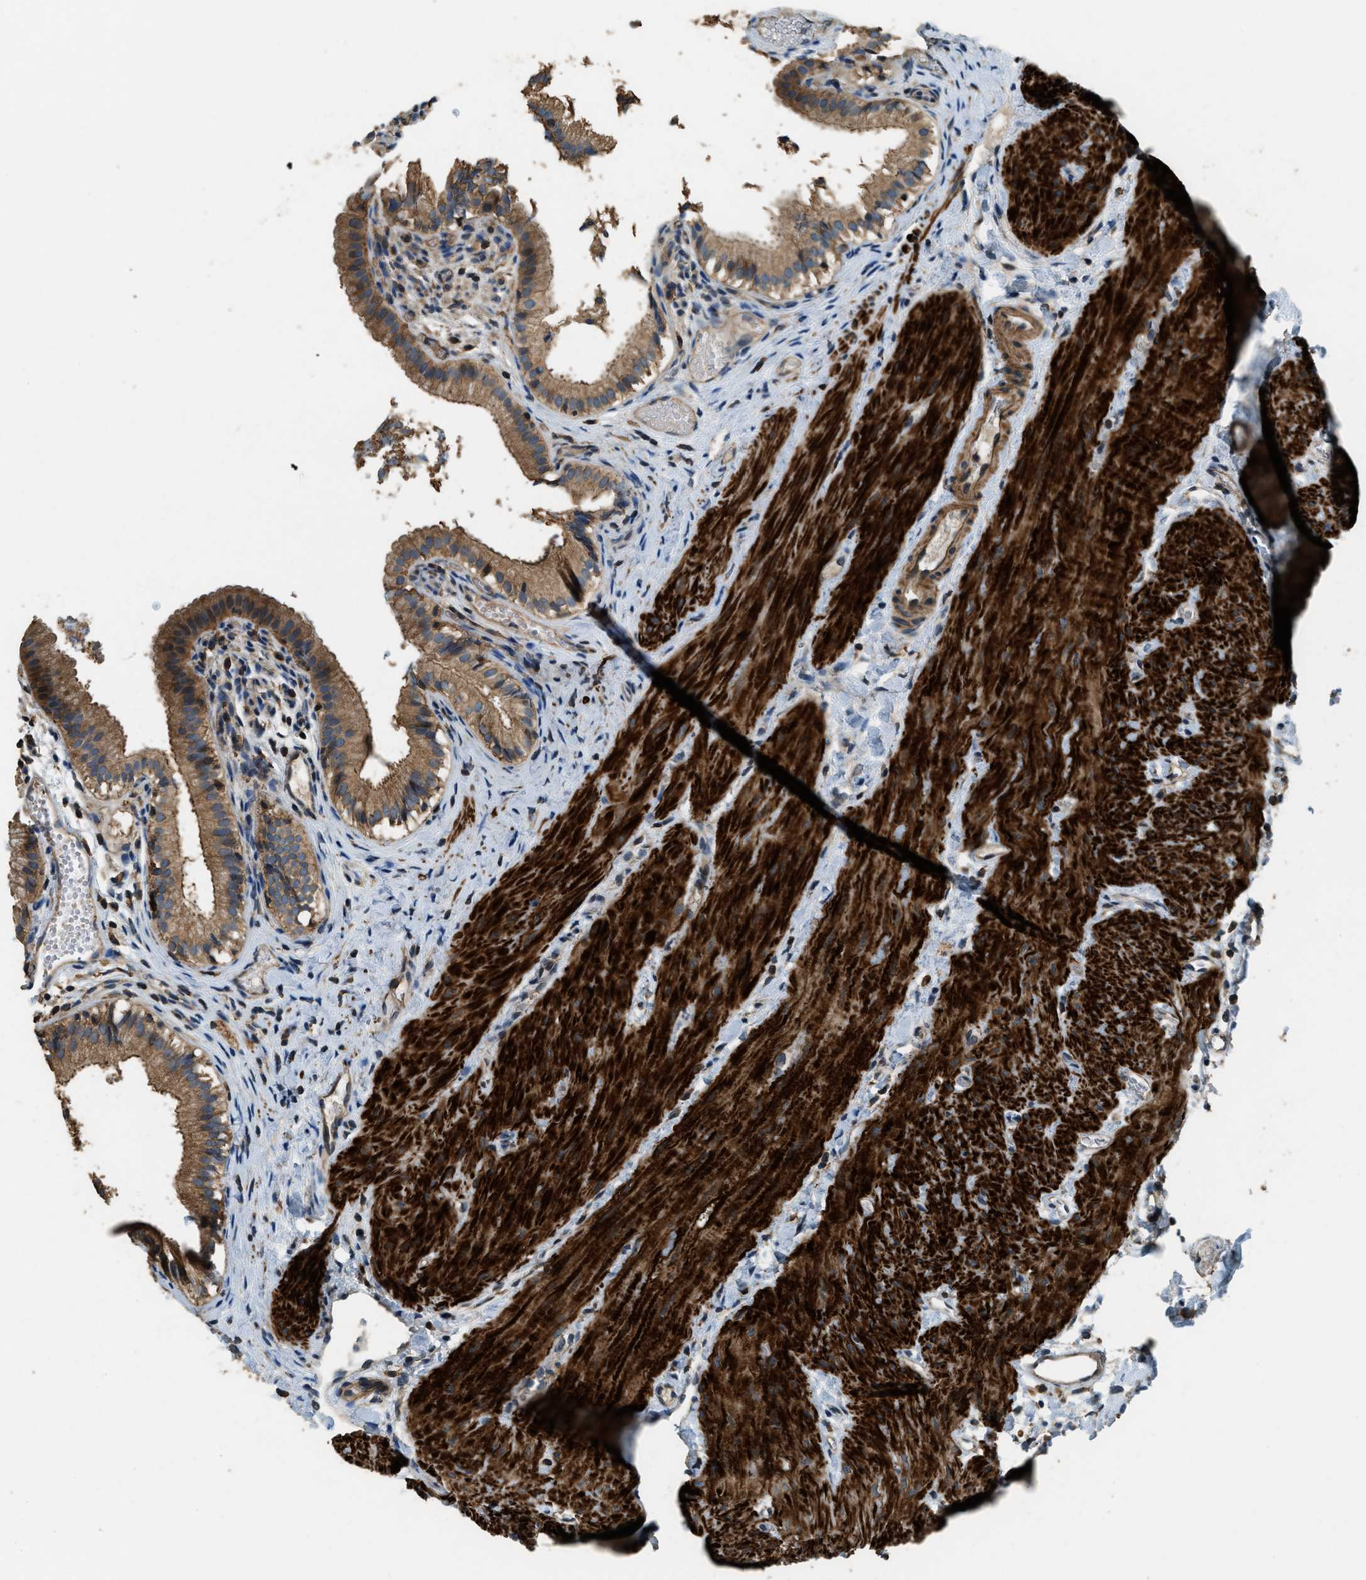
{"staining": {"intensity": "strong", "quantity": ">75%", "location": "cytoplasmic/membranous"}, "tissue": "gallbladder", "cell_type": "Glandular cells", "image_type": "normal", "snomed": [{"axis": "morphology", "description": "Normal tissue, NOS"}, {"axis": "topography", "description": "Gallbladder"}], "caption": "This image reveals unremarkable gallbladder stained with immunohistochemistry (IHC) to label a protein in brown. The cytoplasmic/membranous of glandular cells show strong positivity for the protein. Nuclei are counter-stained blue.", "gene": "ERGIC1", "patient": {"sex": "female", "age": 26}}